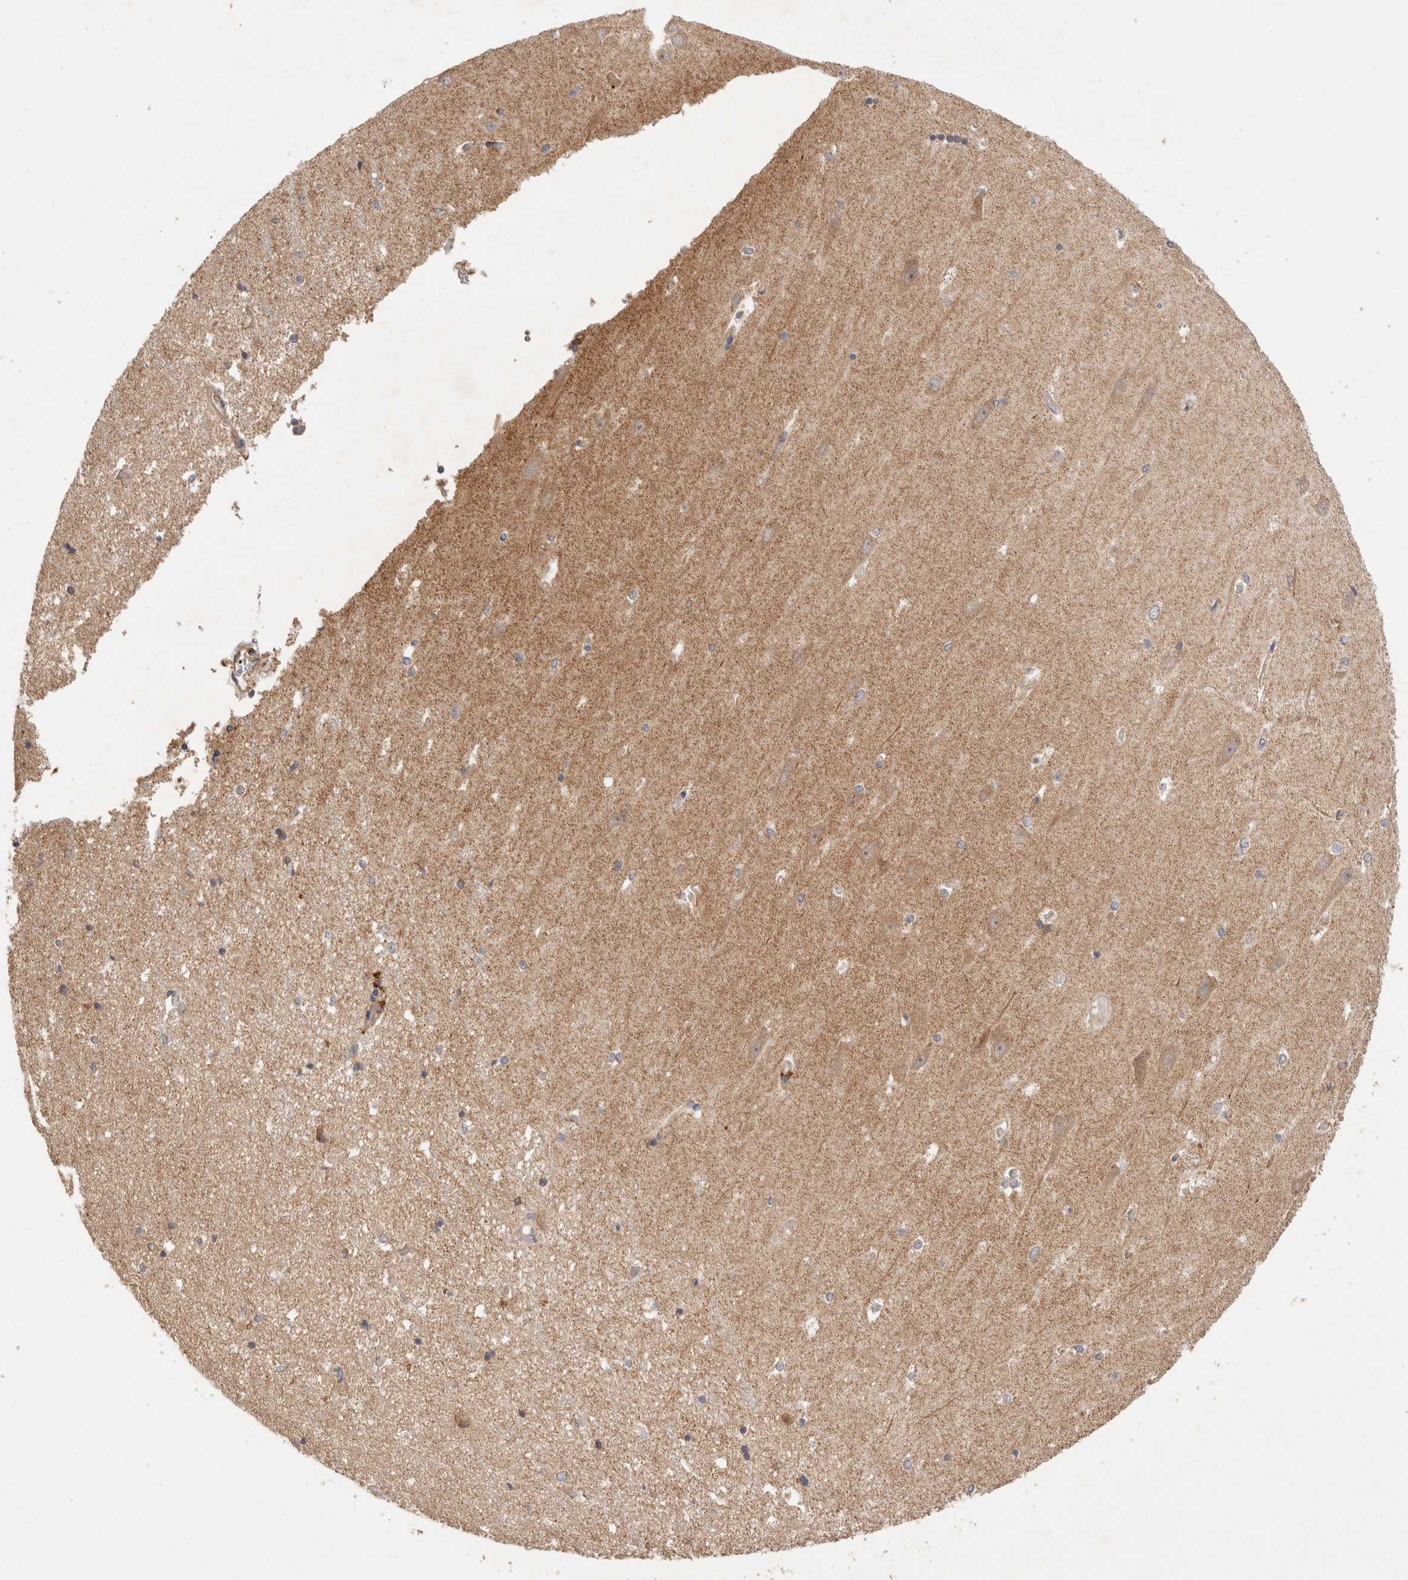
{"staining": {"intensity": "moderate", "quantity": "<25%", "location": "cytoplasmic/membranous"}, "tissue": "hippocampus", "cell_type": "Glial cells", "image_type": "normal", "snomed": [{"axis": "morphology", "description": "Normal tissue, NOS"}, {"axis": "topography", "description": "Hippocampus"}], "caption": "A brown stain labels moderate cytoplasmic/membranous expression of a protein in glial cells of unremarkable hippocampus.", "gene": "C8orf44", "patient": {"sex": "male", "age": 45}}